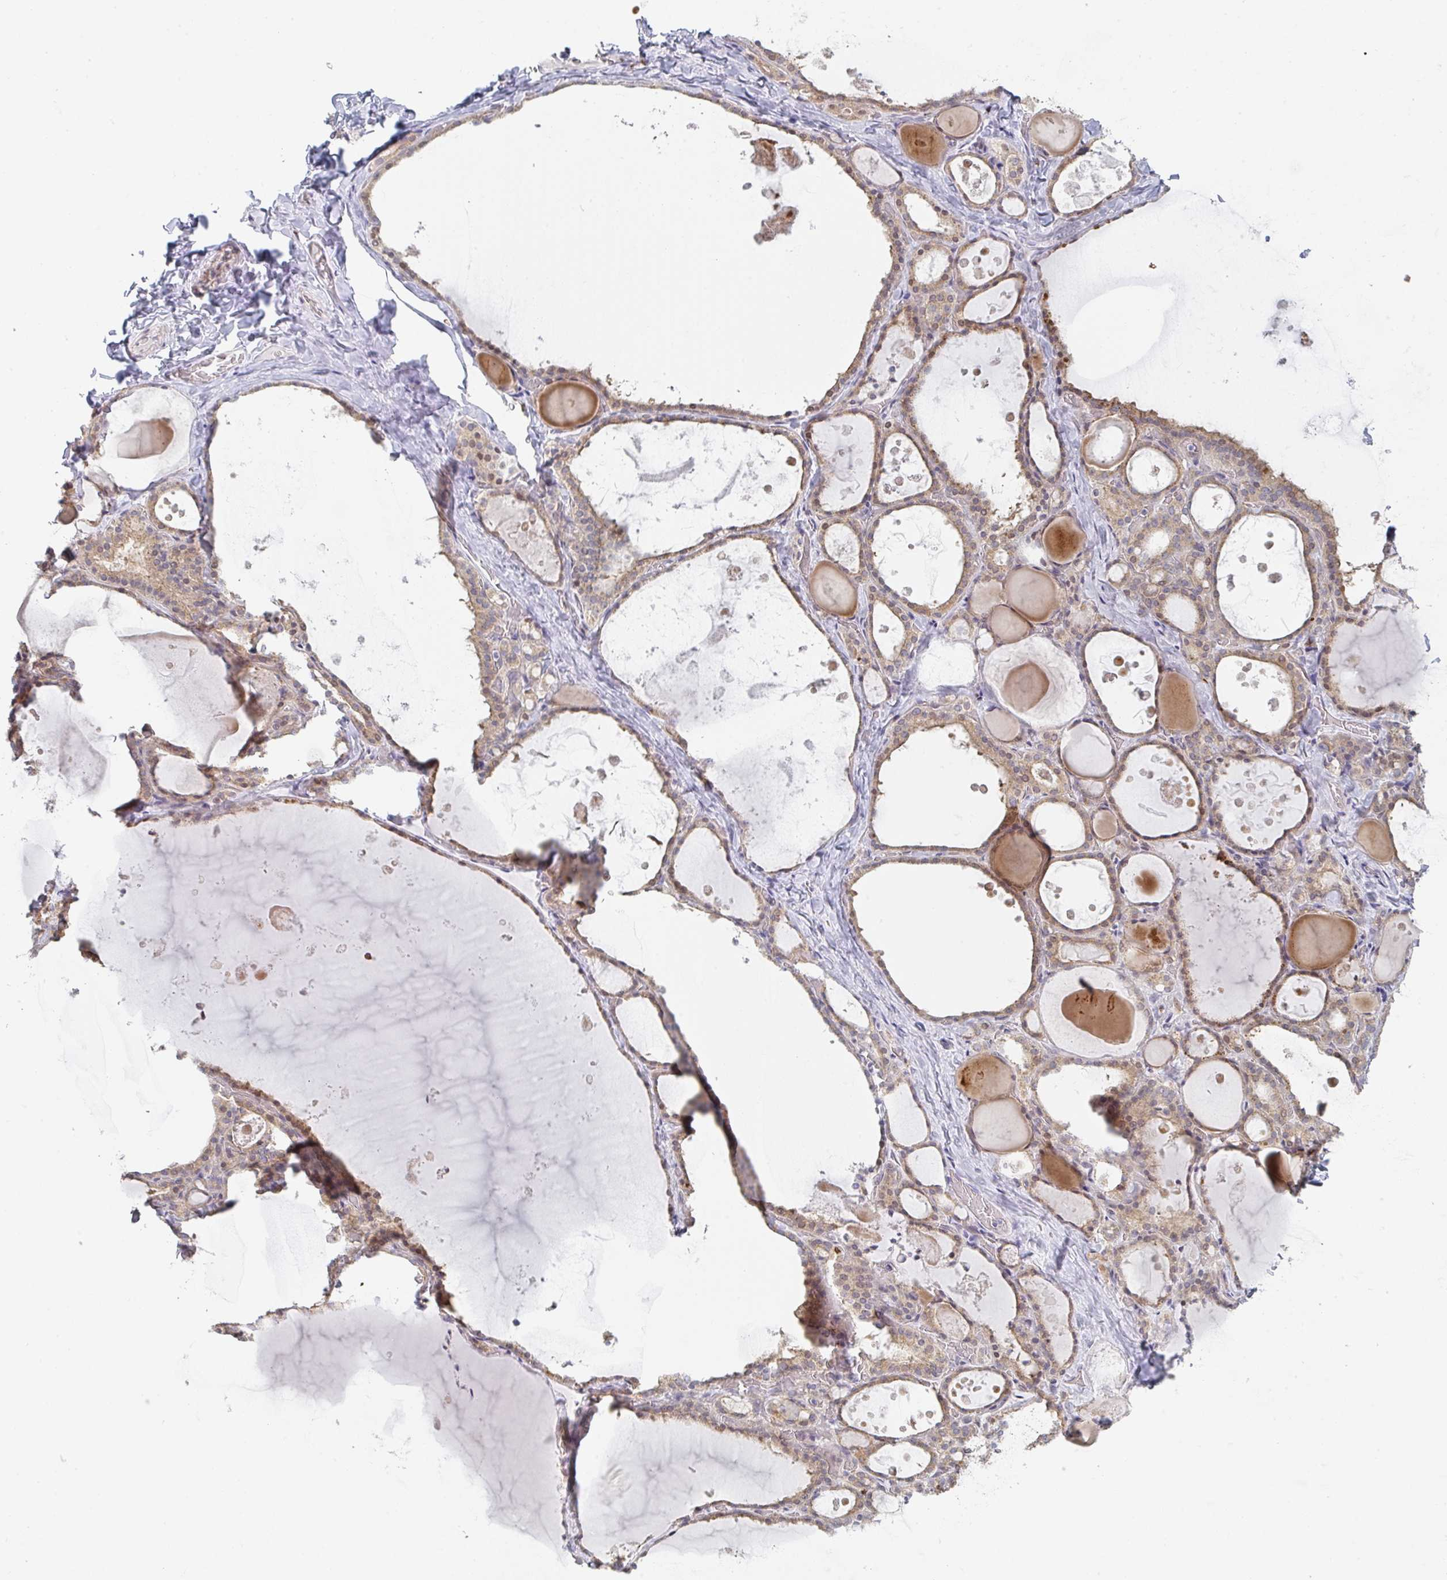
{"staining": {"intensity": "strong", "quantity": "25%-75%", "location": "cytoplasmic/membranous"}, "tissue": "thyroid gland", "cell_type": "Glandular cells", "image_type": "normal", "snomed": [{"axis": "morphology", "description": "Normal tissue, NOS"}, {"axis": "topography", "description": "Thyroid gland"}], "caption": "This image exhibits immunohistochemistry (IHC) staining of normal thyroid gland, with high strong cytoplasmic/membranous positivity in approximately 25%-75% of glandular cells.", "gene": "ZNF526", "patient": {"sex": "male", "age": 56}}